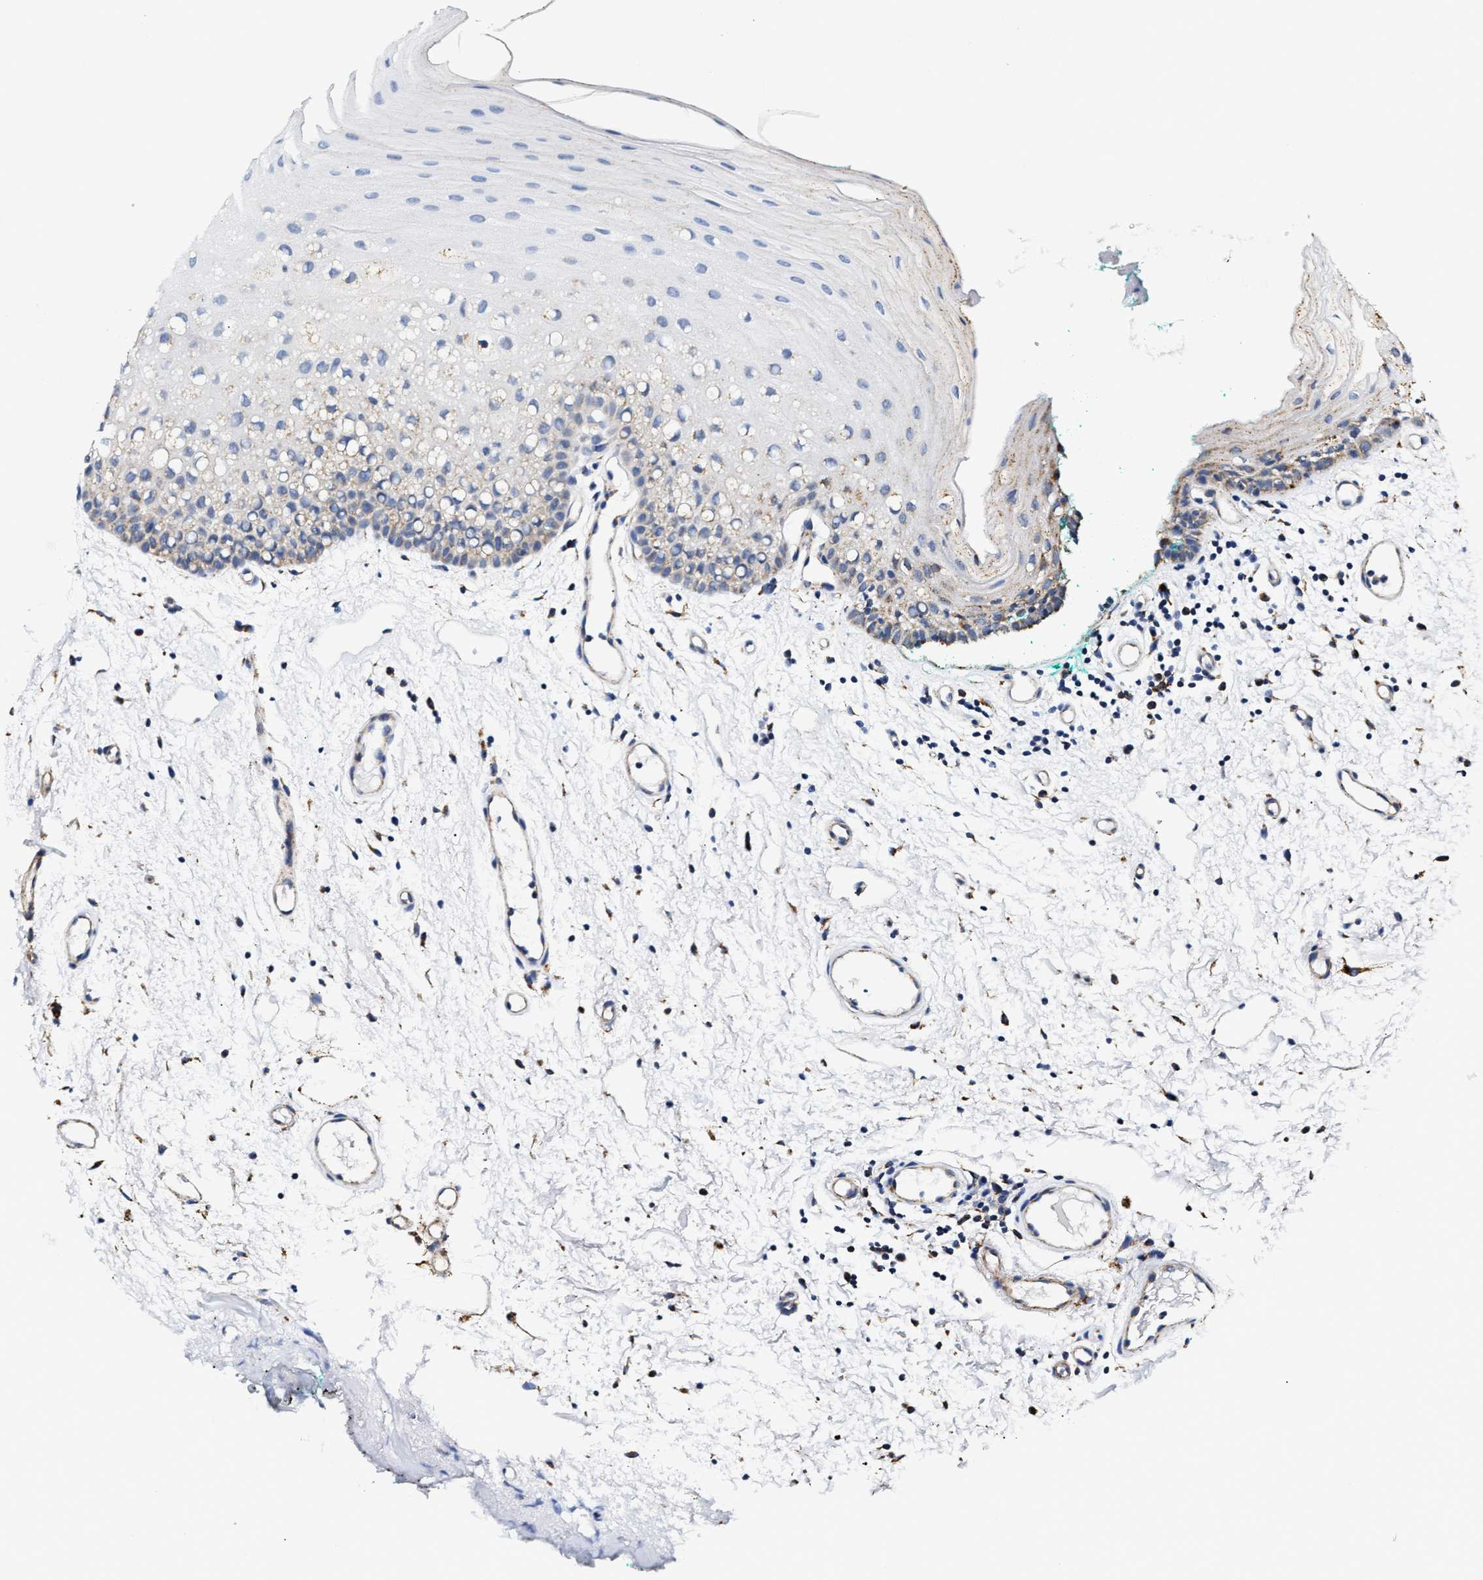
{"staining": {"intensity": "weak", "quantity": "25%-75%", "location": "cytoplasmic/membranous"}, "tissue": "oral mucosa", "cell_type": "Squamous epithelial cells", "image_type": "normal", "snomed": [{"axis": "morphology", "description": "Normal tissue, NOS"}, {"axis": "morphology", "description": "Squamous cell carcinoma, NOS"}, {"axis": "topography", "description": "Oral tissue"}, {"axis": "topography", "description": "Salivary gland"}, {"axis": "topography", "description": "Head-Neck"}], "caption": "High-power microscopy captured an immunohistochemistry (IHC) histopathology image of benign oral mucosa, revealing weak cytoplasmic/membranous expression in about 25%-75% of squamous epithelial cells. Using DAB (brown) and hematoxylin (blue) stains, captured at high magnification using brightfield microscopy.", "gene": "ACADVL", "patient": {"sex": "female", "age": 62}}